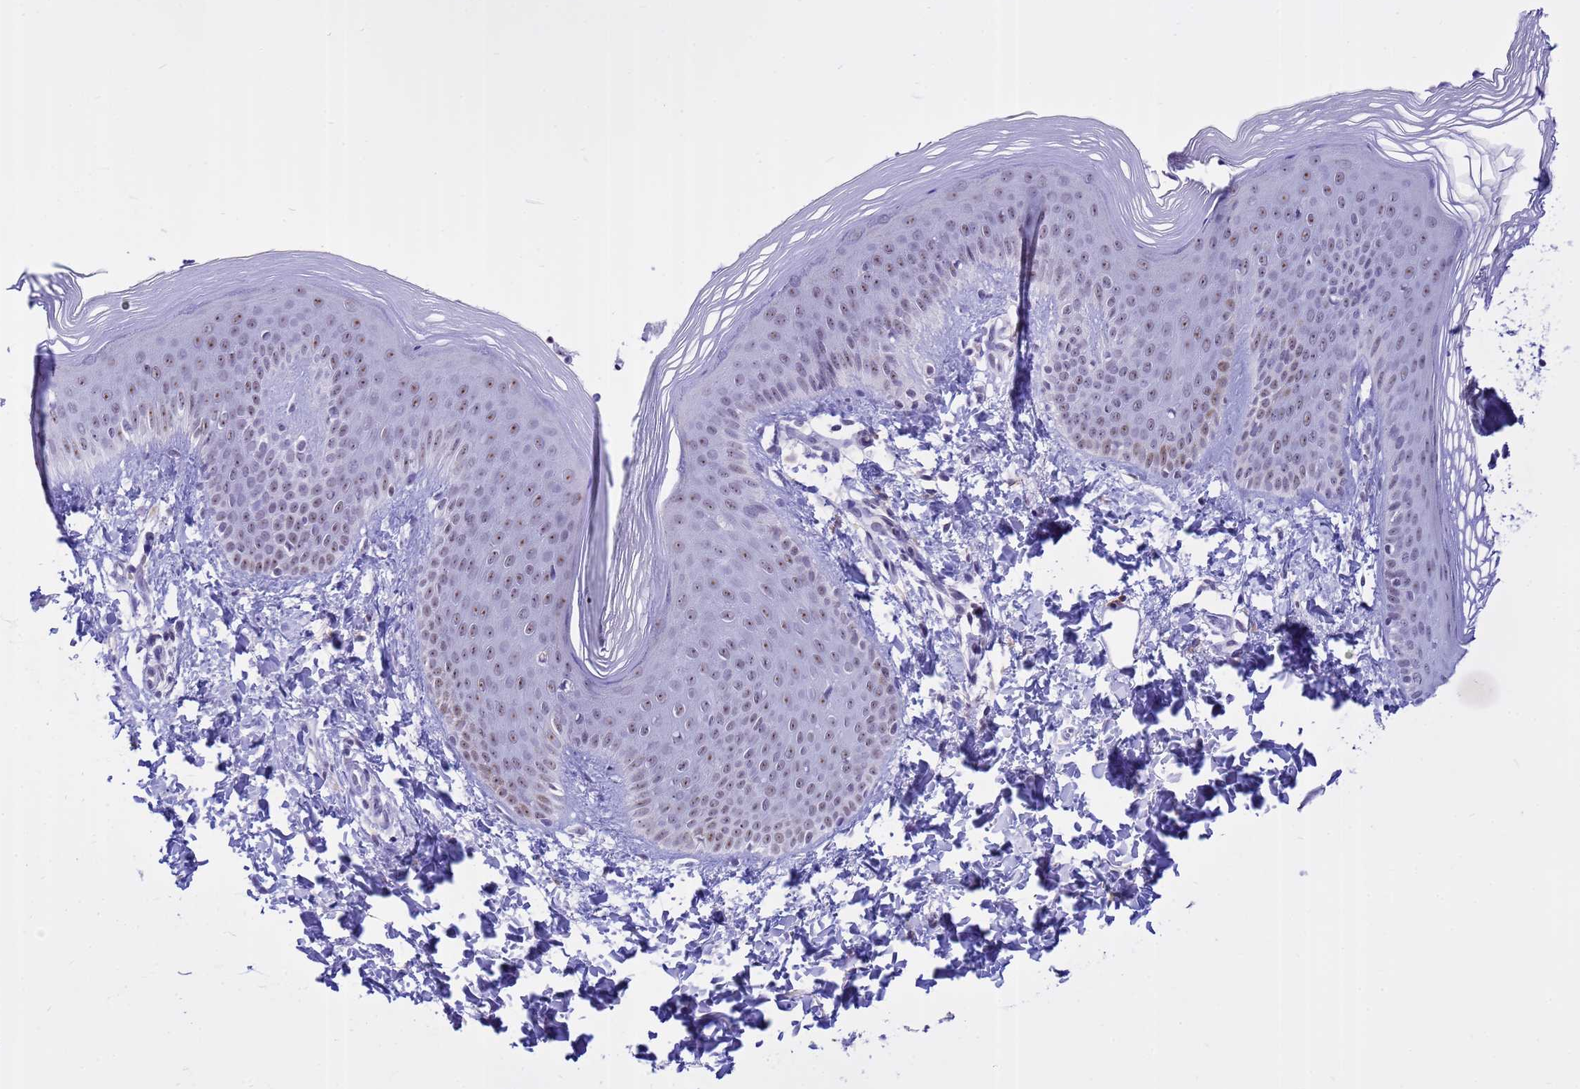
{"staining": {"intensity": "moderate", "quantity": "25%-75%", "location": "nuclear"}, "tissue": "skin", "cell_type": "Epidermal cells", "image_type": "normal", "snomed": [{"axis": "morphology", "description": "Normal tissue, NOS"}, {"axis": "morphology", "description": "Inflammation, NOS"}, {"axis": "topography", "description": "Soft tissue"}, {"axis": "topography", "description": "Anal"}], "caption": "Epidermal cells exhibit medium levels of moderate nuclear staining in about 25%-75% of cells in benign human skin.", "gene": "DMRTC2", "patient": {"sex": "female", "age": 15}}